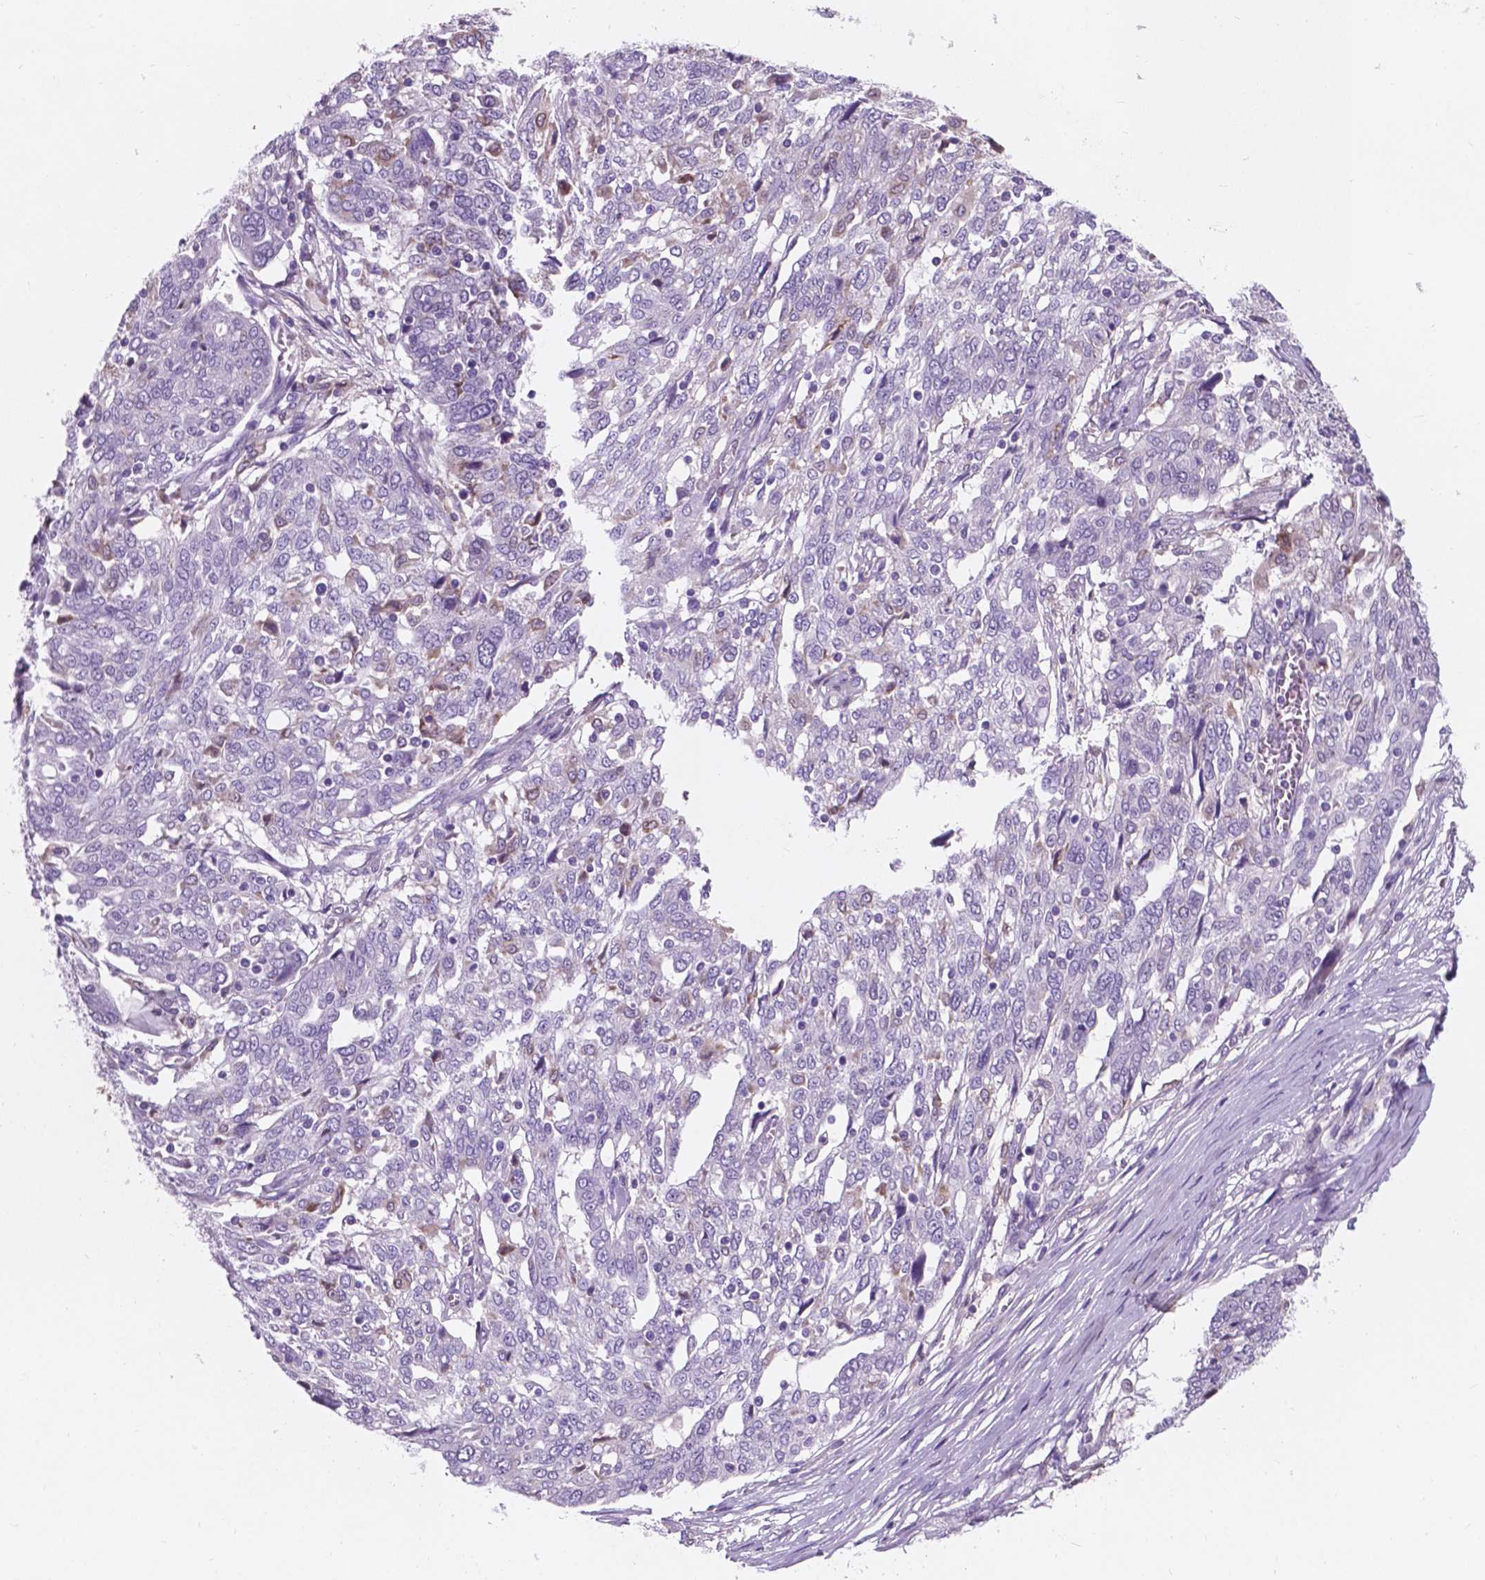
{"staining": {"intensity": "negative", "quantity": "none", "location": "none"}, "tissue": "ovarian cancer", "cell_type": "Tumor cells", "image_type": "cancer", "snomed": [{"axis": "morphology", "description": "Cystadenocarcinoma, serous, NOS"}, {"axis": "topography", "description": "Ovary"}], "caption": "DAB immunohistochemical staining of human ovarian cancer (serous cystadenocarcinoma) displays no significant positivity in tumor cells. Nuclei are stained in blue.", "gene": "IREB2", "patient": {"sex": "female", "age": 67}}